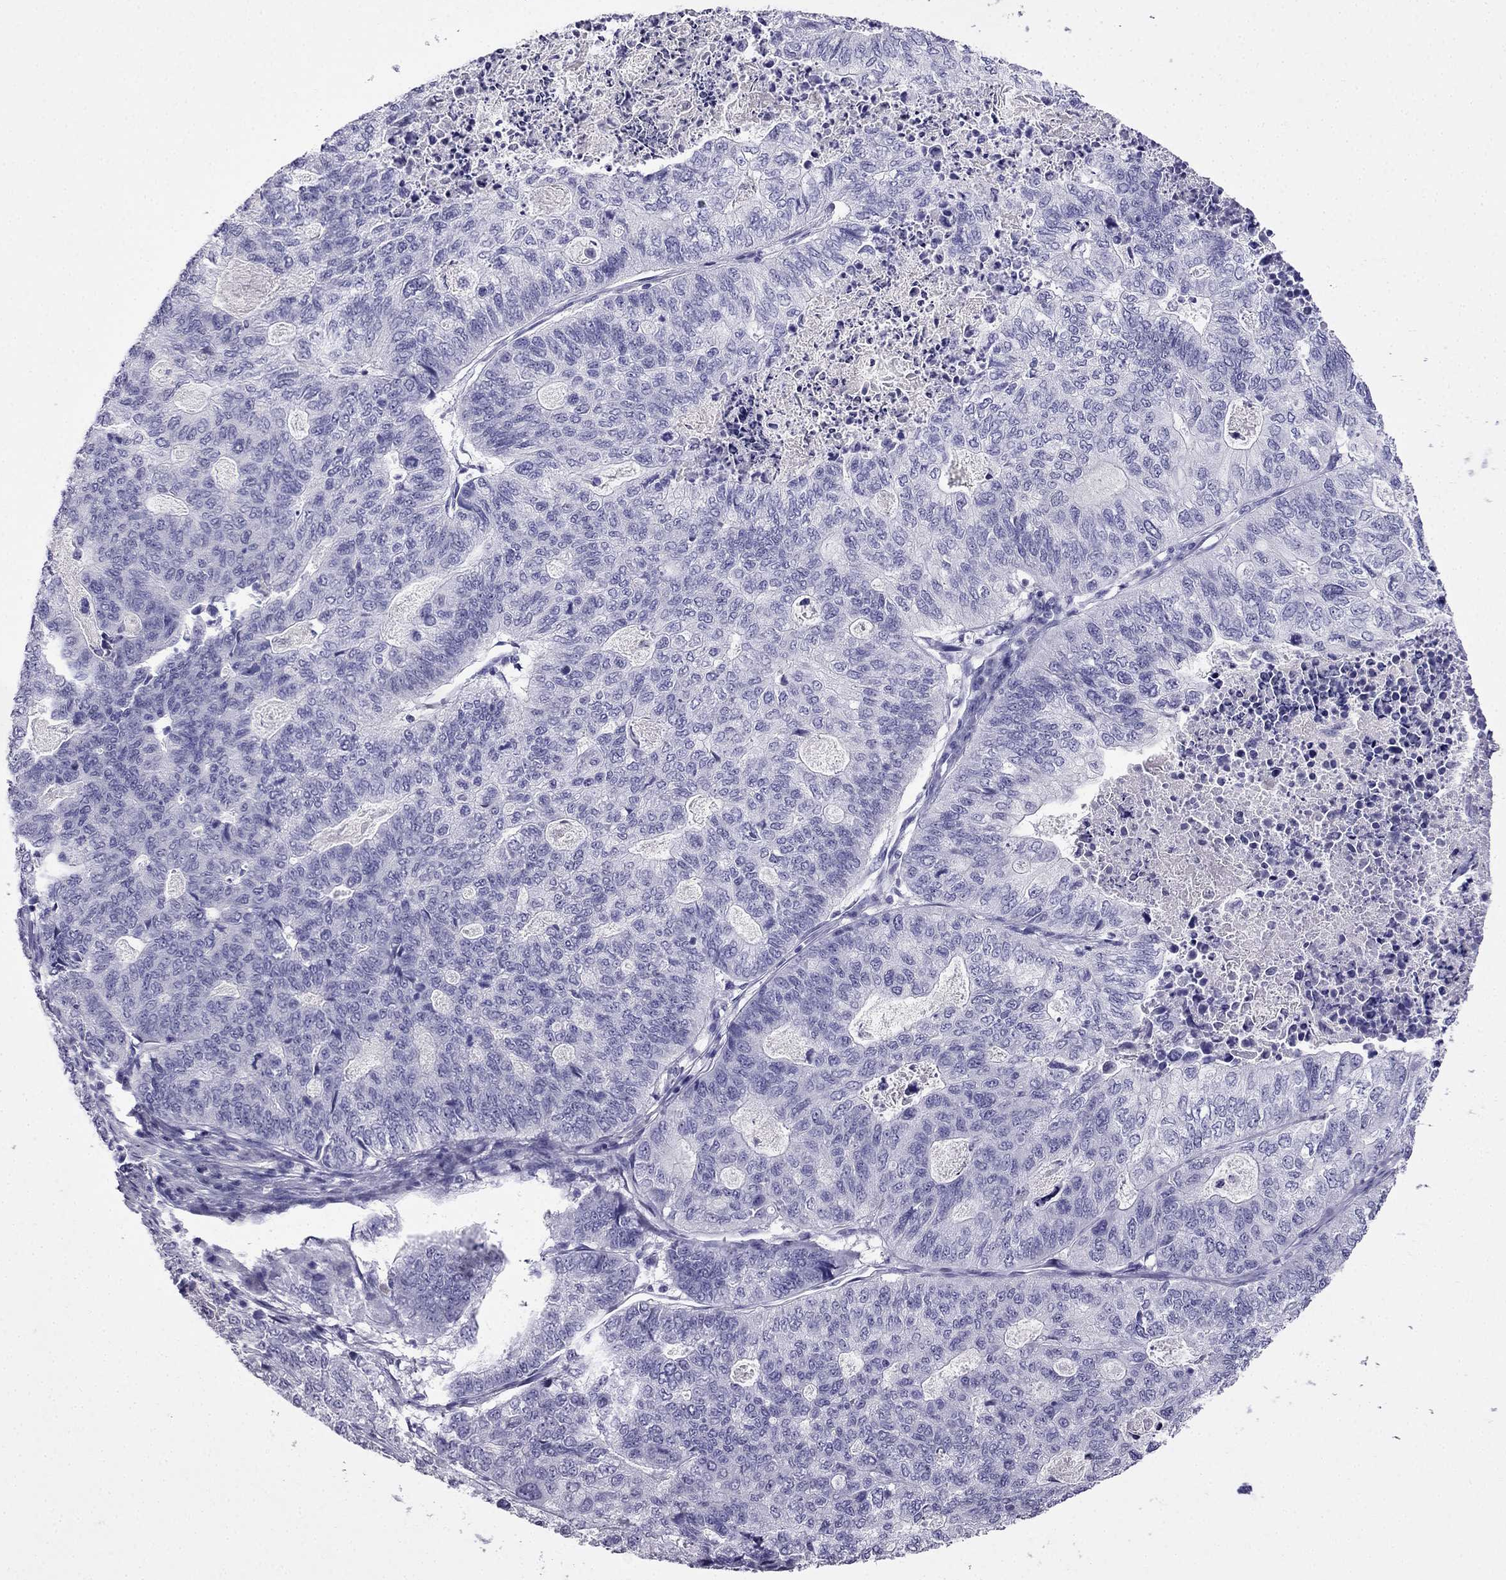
{"staining": {"intensity": "negative", "quantity": "none", "location": "none"}, "tissue": "stomach cancer", "cell_type": "Tumor cells", "image_type": "cancer", "snomed": [{"axis": "morphology", "description": "Adenocarcinoma, NOS"}, {"axis": "topography", "description": "Stomach, upper"}], "caption": "Tumor cells show no significant staining in adenocarcinoma (stomach).", "gene": "CDHR4", "patient": {"sex": "female", "age": 67}}